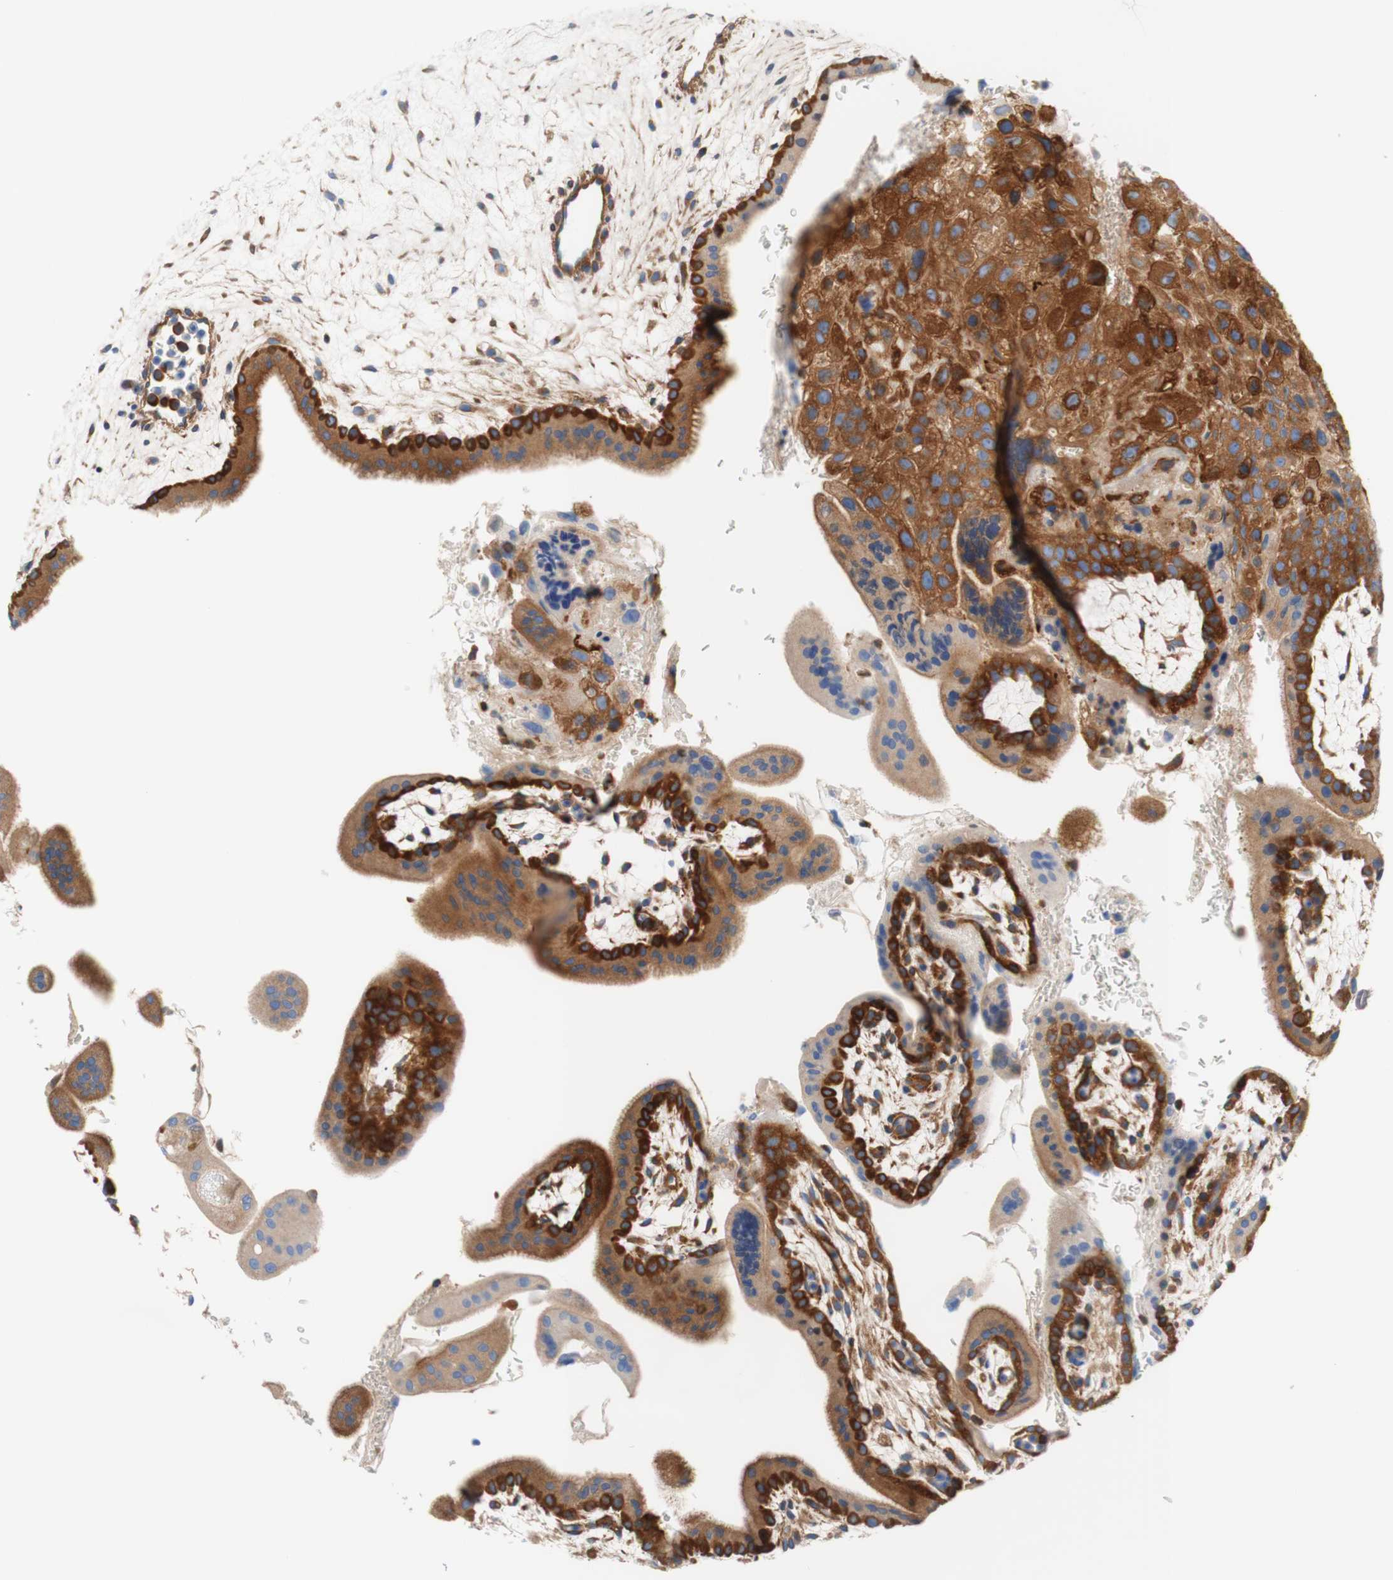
{"staining": {"intensity": "moderate", "quantity": ">75%", "location": "cytoplasmic/membranous"}, "tissue": "placenta", "cell_type": "Decidual cells", "image_type": "normal", "snomed": [{"axis": "morphology", "description": "Normal tissue, NOS"}, {"axis": "topography", "description": "Placenta"}], "caption": "Placenta stained for a protein exhibits moderate cytoplasmic/membranous positivity in decidual cells. The protein is stained brown, and the nuclei are stained in blue (DAB IHC with brightfield microscopy, high magnification).", "gene": "STOM", "patient": {"sex": "female", "age": 35}}